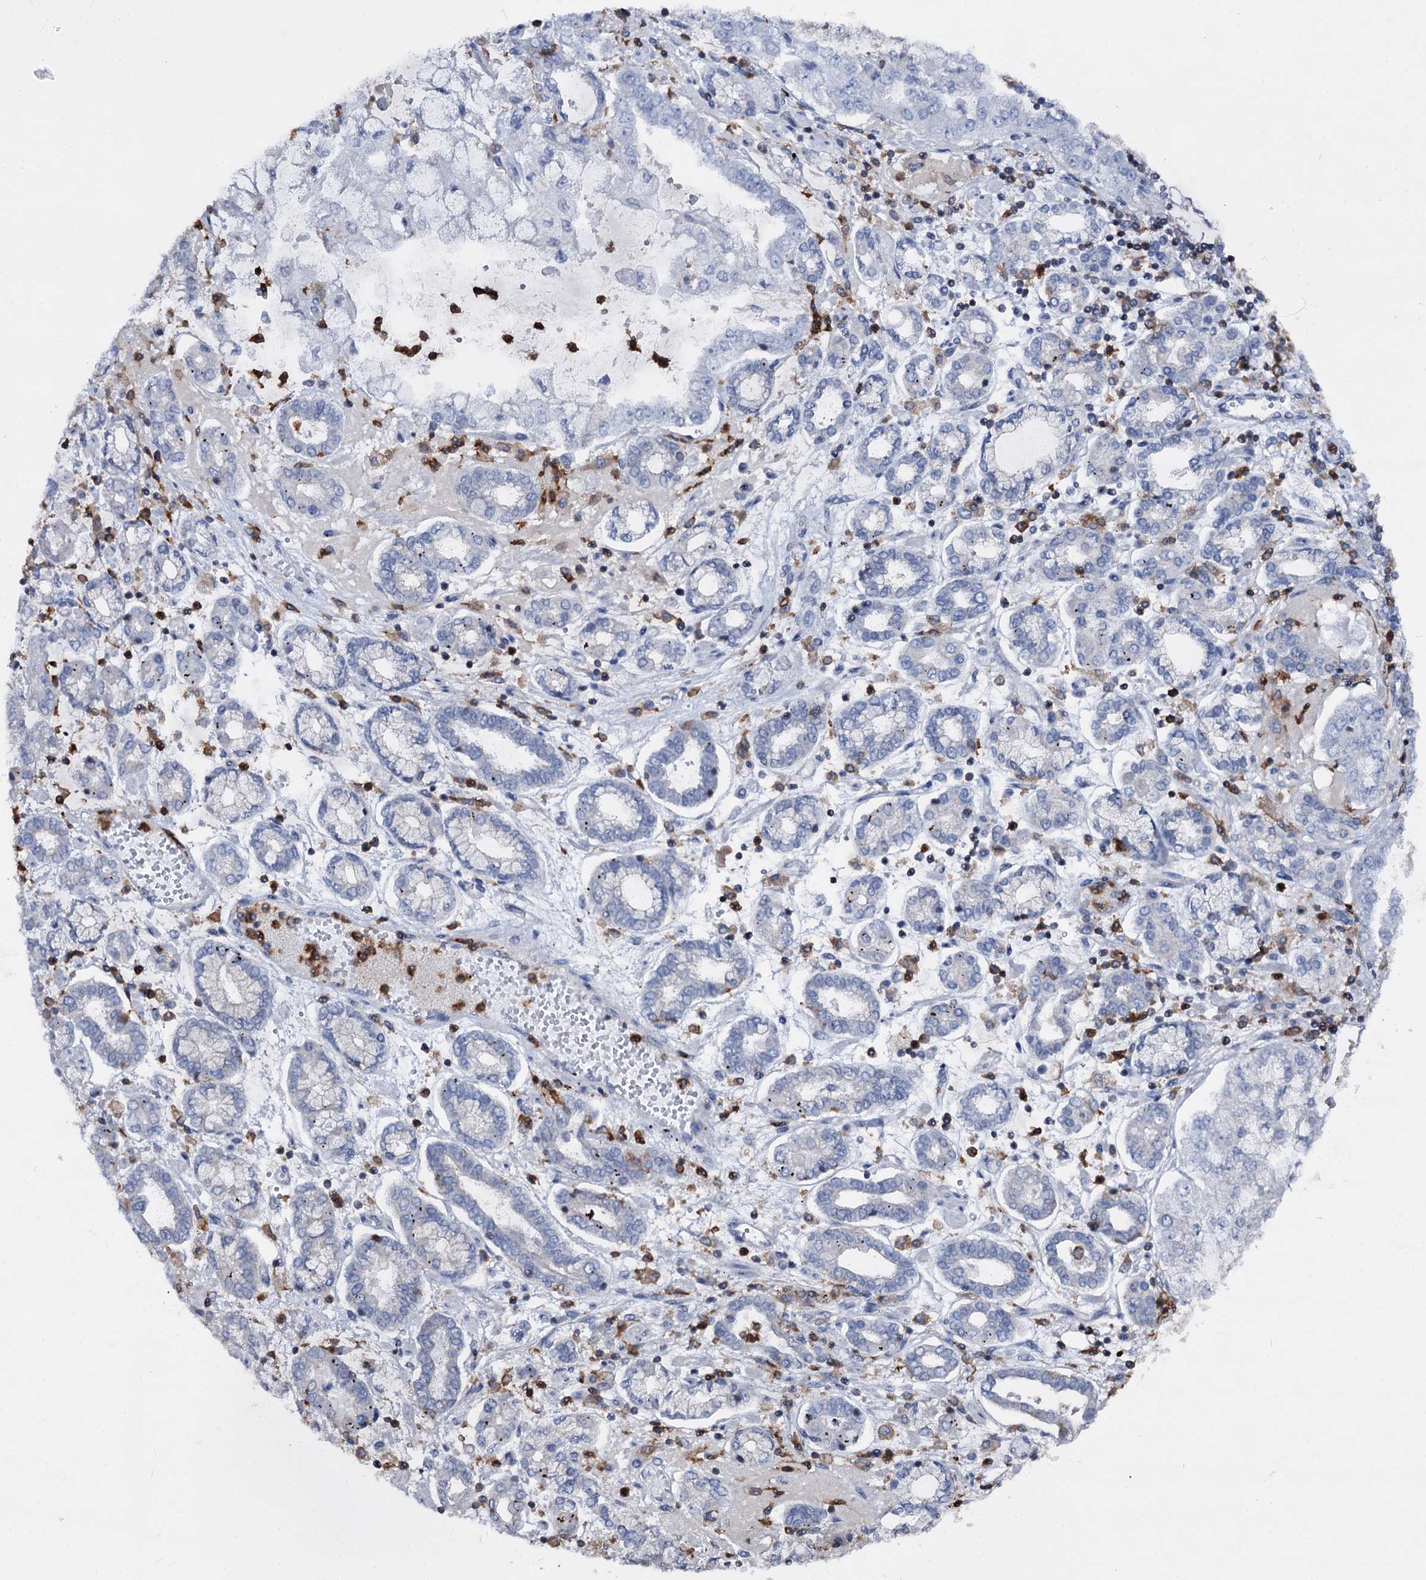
{"staining": {"intensity": "negative", "quantity": "none", "location": "none"}, "tissue": "stomach cancer", "cell_type": "Tumor cells", "image_type": "cancer", "snomed": [{"axis": "morphology", "description": "Adenocarcinoma, NOS"}, {"axis": "topography", "description": "Stomach"}], "caption": "Immunohistochemical staining of human stomach cancer reveals no significant expression in tumor cells.", "gene": "RHOG", "patient": {"sex": "male", "age": 76}}